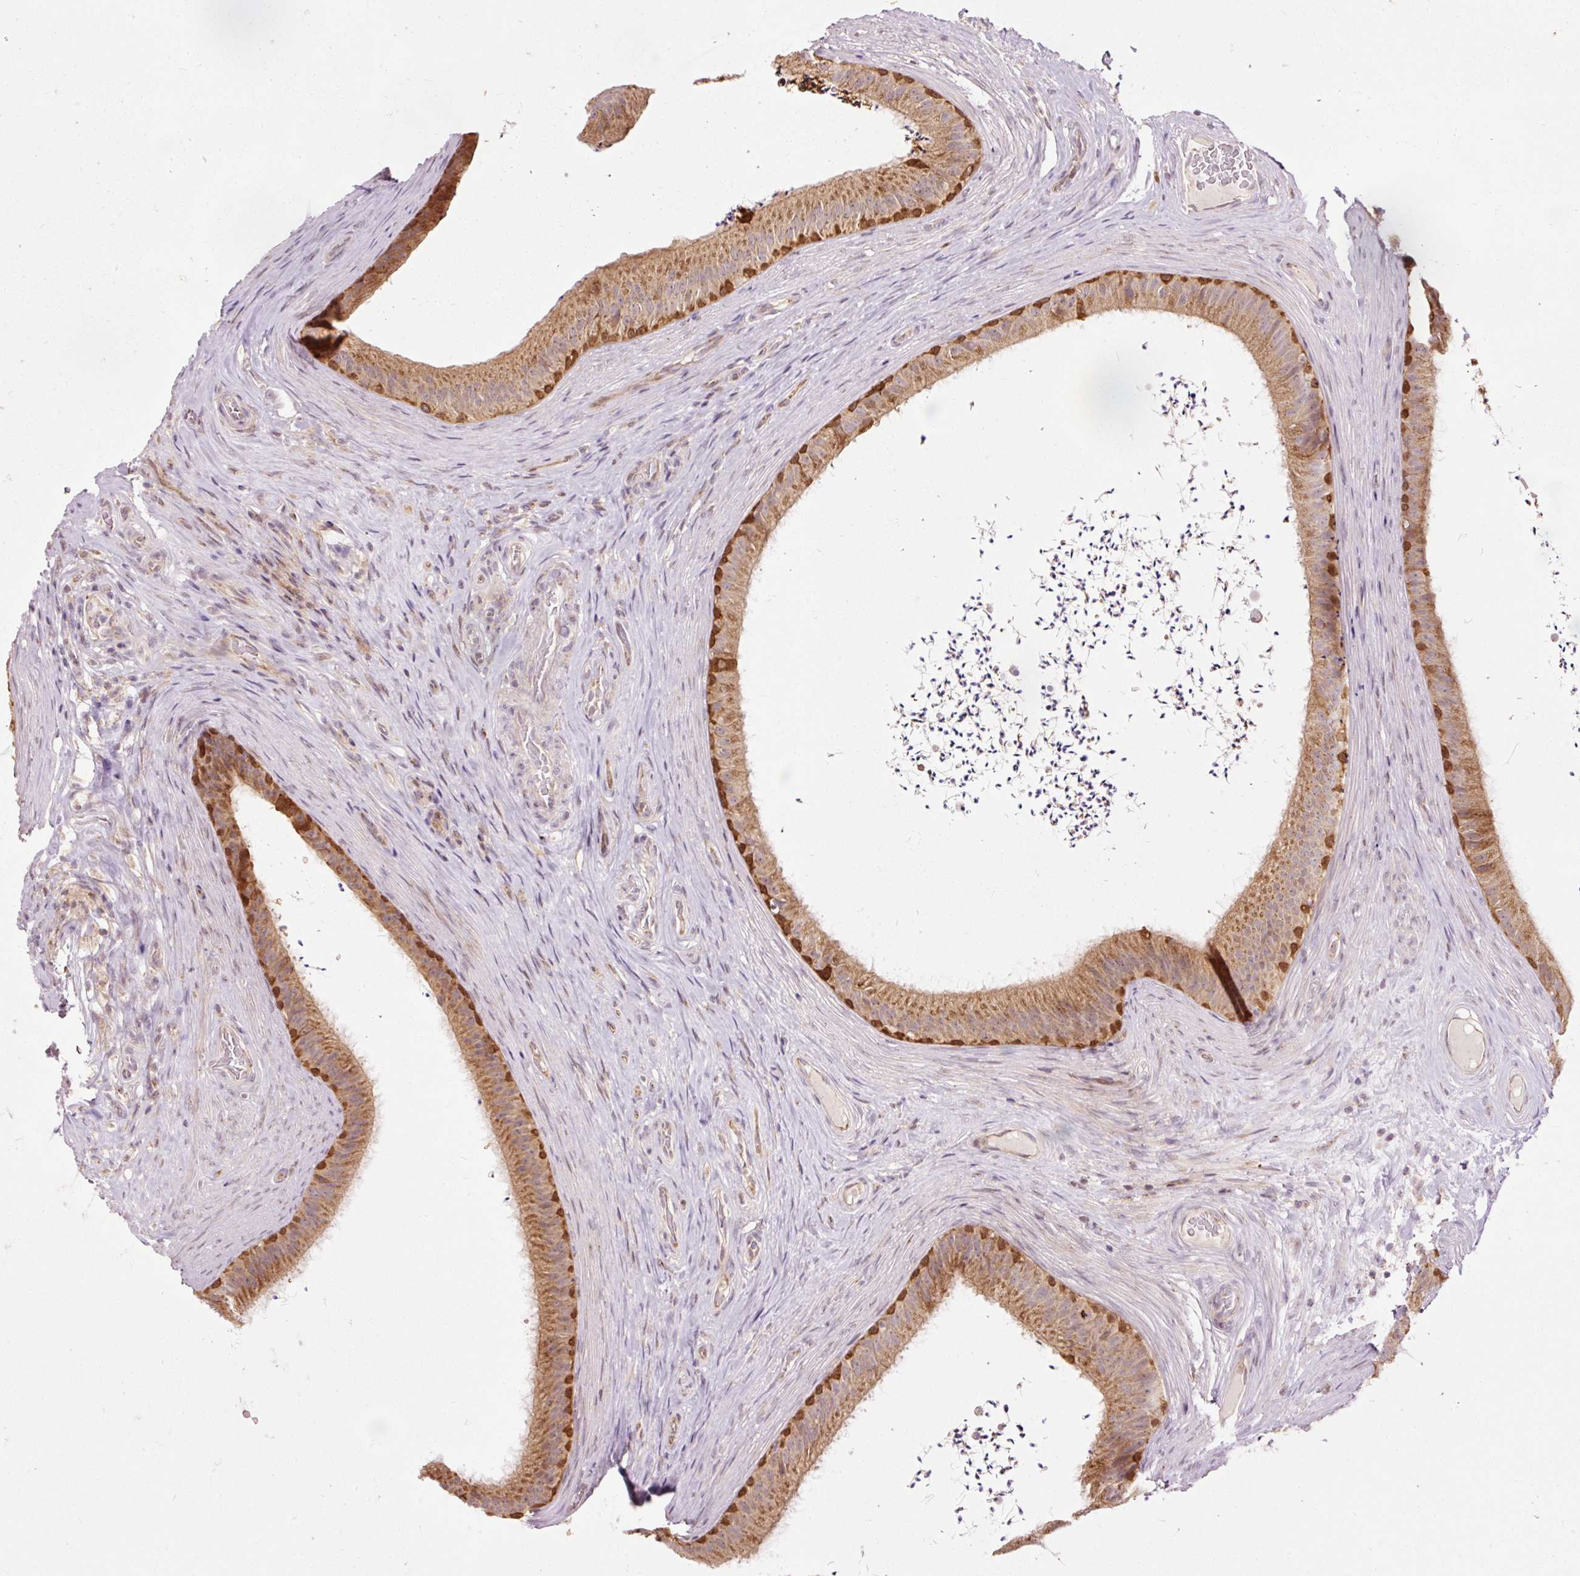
{"staining": {"intensity": "moderate", "quantity": ">75%", "location": "cytoplasmic/membranous"}, "tissue": "epididymis", "cell_type": "Glandular cells", "image_type": "normal", "snomed": [{"axis": "morphology", "description": "Normal tissue, NOS"}, {"axis": "topography", "description": "Testis"}, {"axis": "topography", "description": "Epididymis"}], "caption": "Epididymis stained with a brown dye shows moderate cytoplasmic/membranous positive positivity in about >75% of glandular cells.", "gene": "PRDX5", "patient": {"sex": "male", "age": 41}}